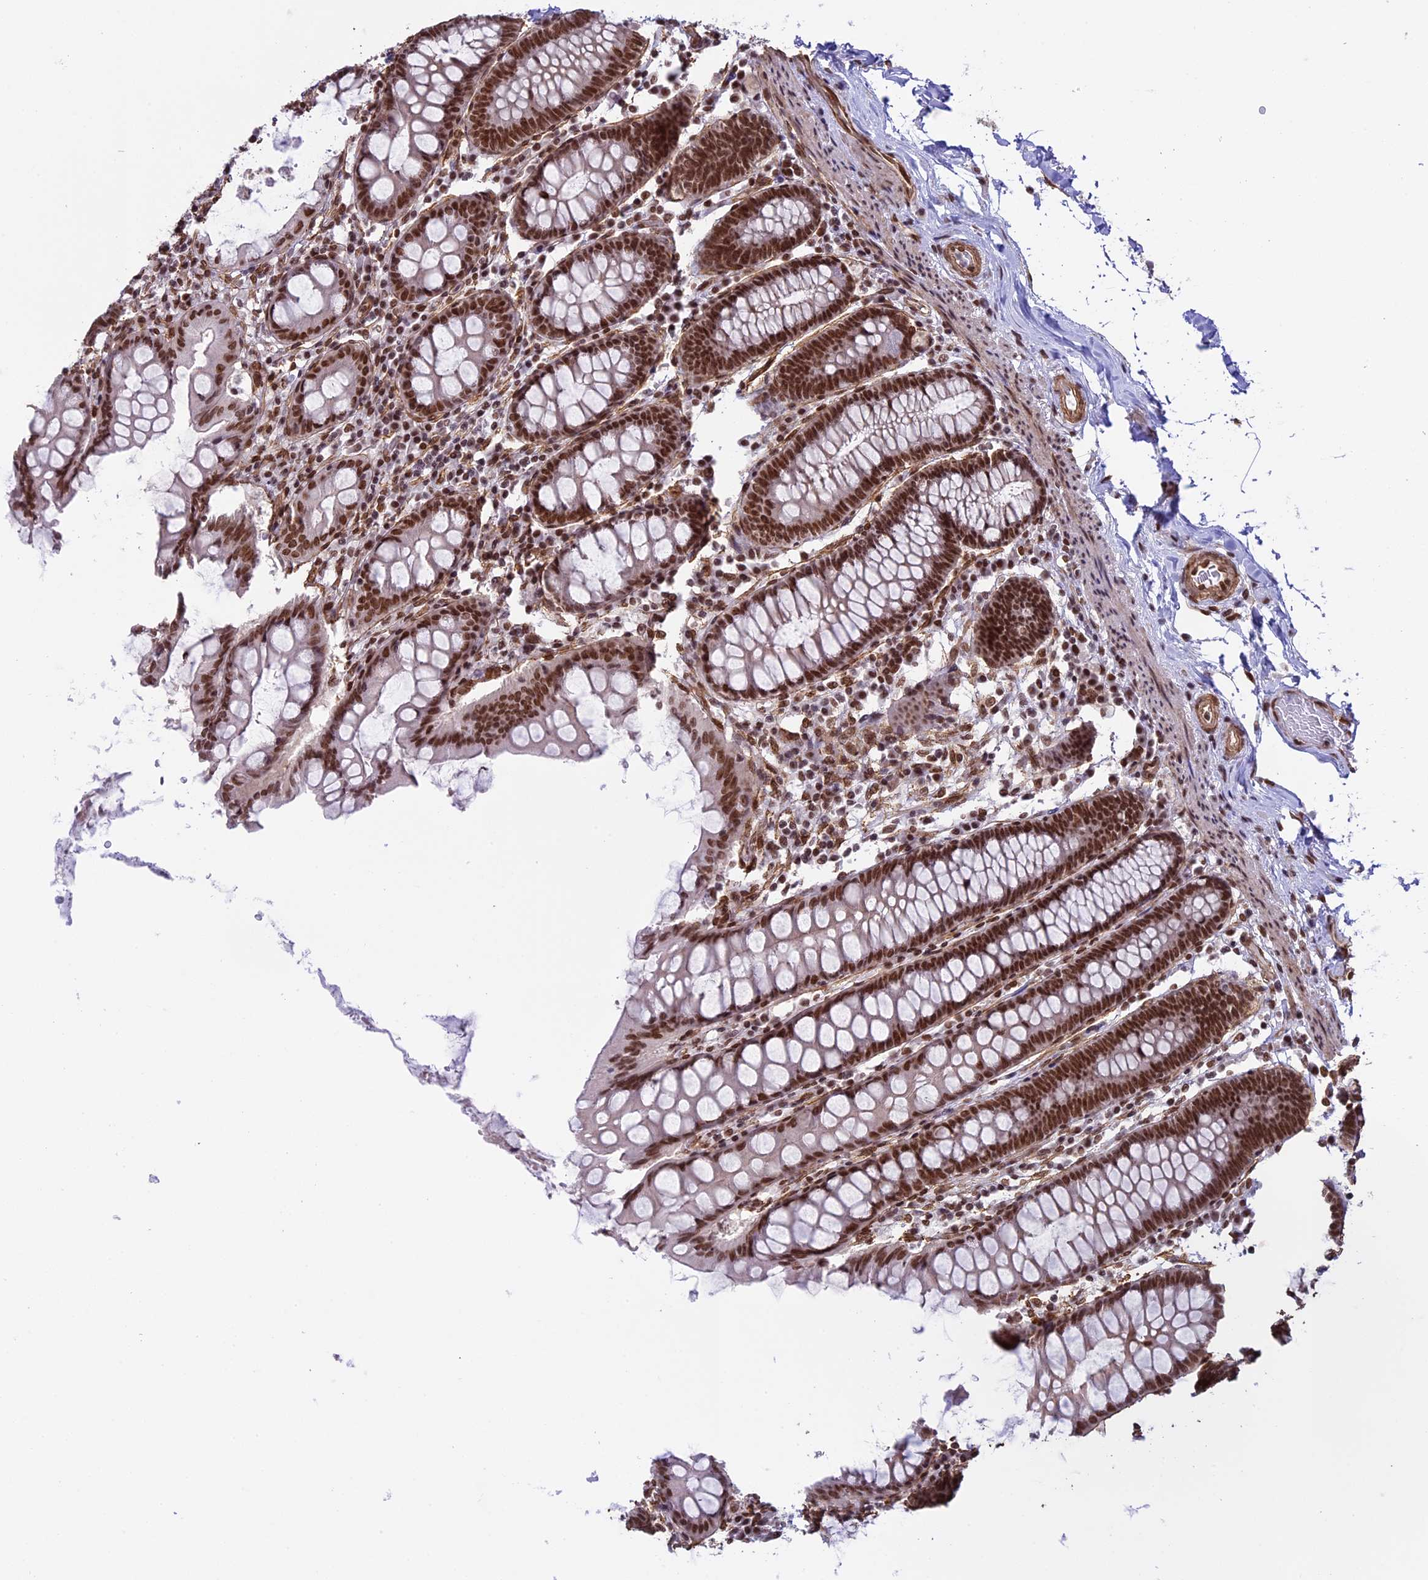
{"staining": {"intensity": "strong", "quantity": ">75%", "location": "nuclear"}, "tissue": "colon", "cell_type": "Endothelial cells", "image_type": "normal", "snomed": [{"axis": "morphology", "description": "Normal tissue, NOS"}, {"axis": "topography", "description": "Colon"}], "caption": "DAB (3,3'-diaminobenzidine) immunohistochemical staining of normal human colon demonstrates strong nuclear protein staining in approximately >75% of endothelial cells.", "gene": "MPHOSPH8", "patient": {"sex": "female", "age": 79}}